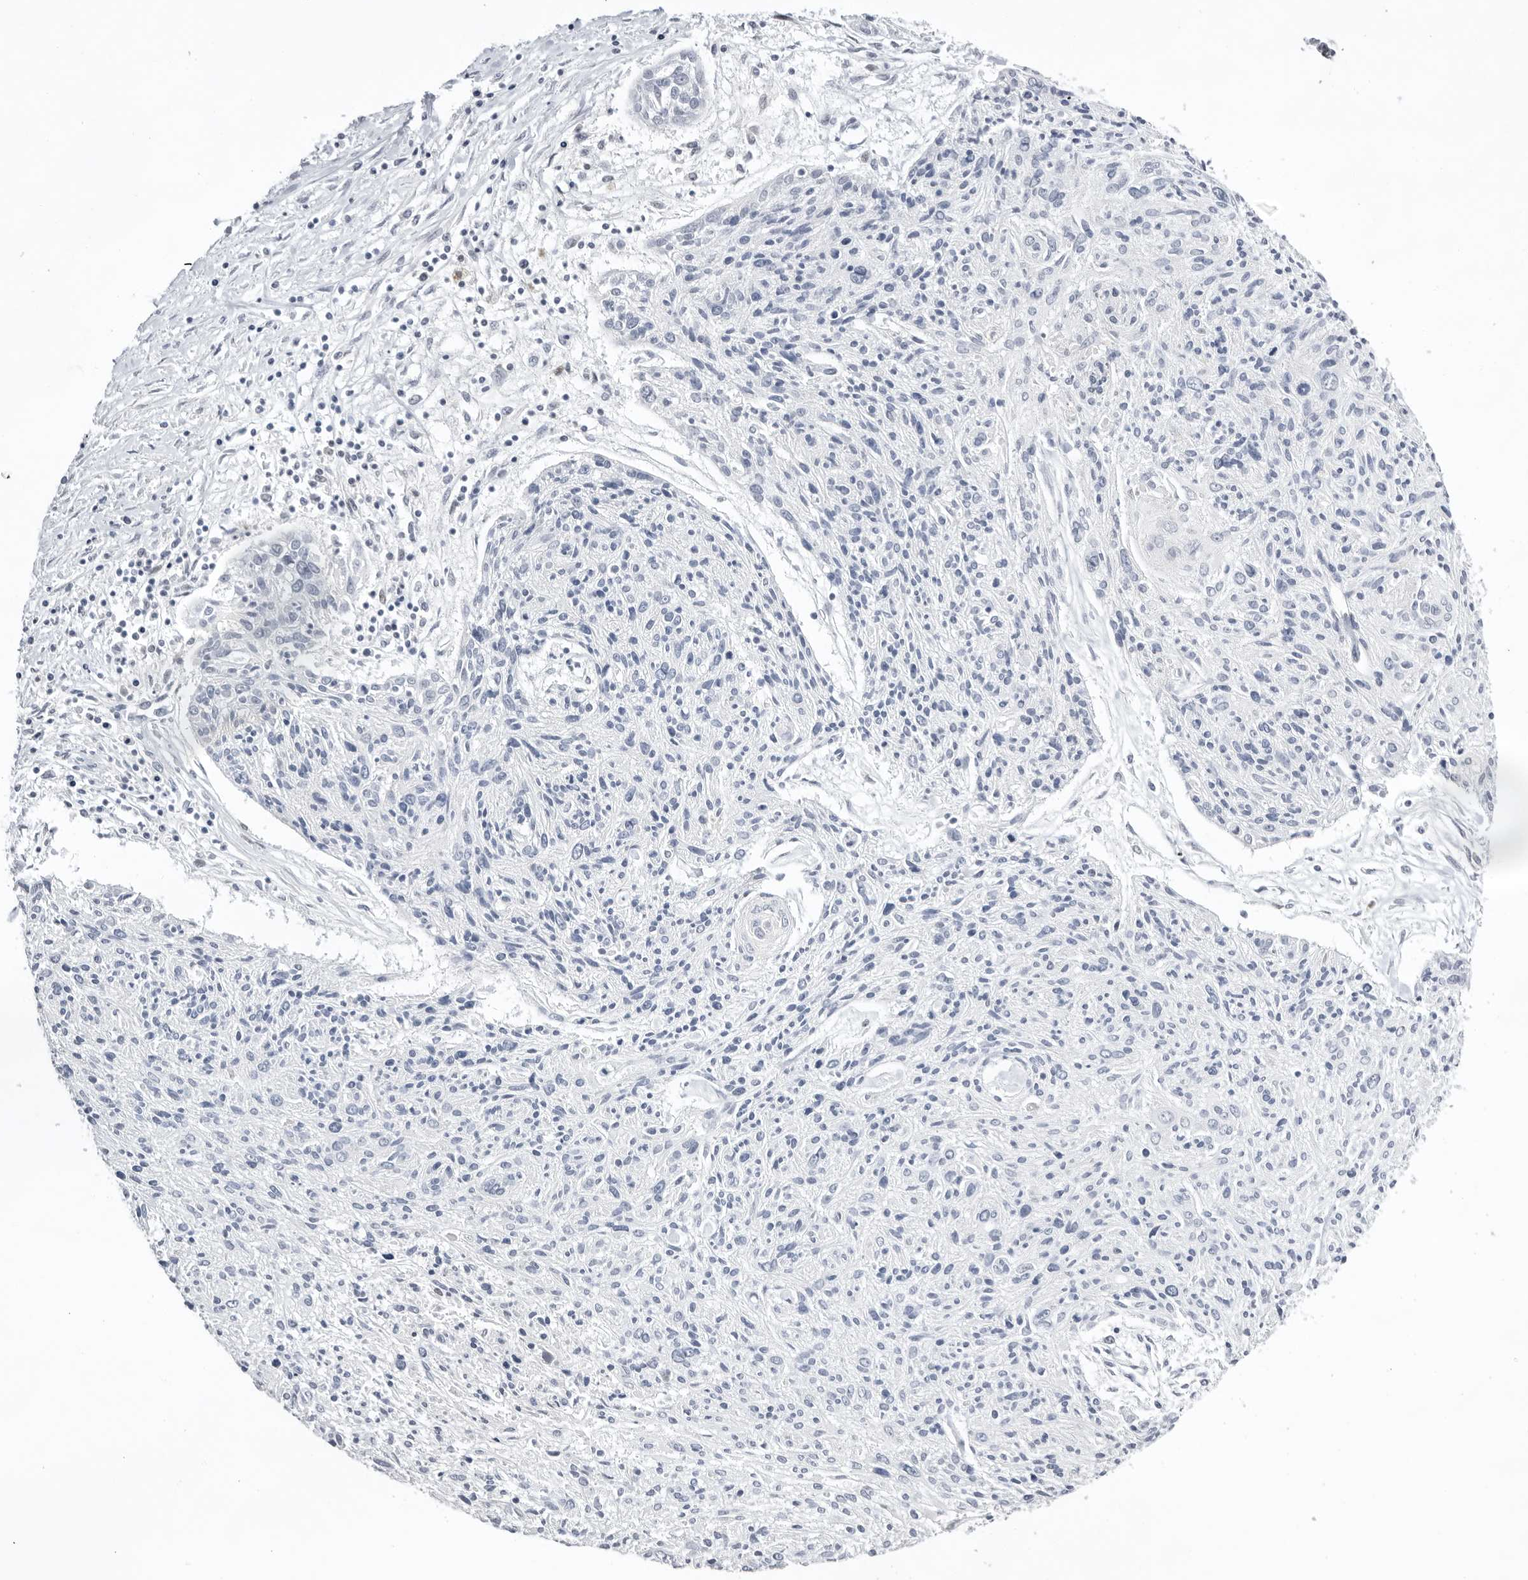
{"staining": {"intensity": "negative", "quantity": "none", "location": "none"}, "tissue": "cervical cancer", "cell_type": "Tumor cells", "image_type": "cancer", "snomed": [{"axis": "morphology", "description": "Squamous cell carcinoma, NOS"}, {"axis": "topography", "description": "Cervix"}], "caption": "This is an immunohistochemistry micrograph of cervical cancer. There is no positivity in tumor cells.", "gene": "OGG1", "patient": {"sex": "female", "age": 51}}